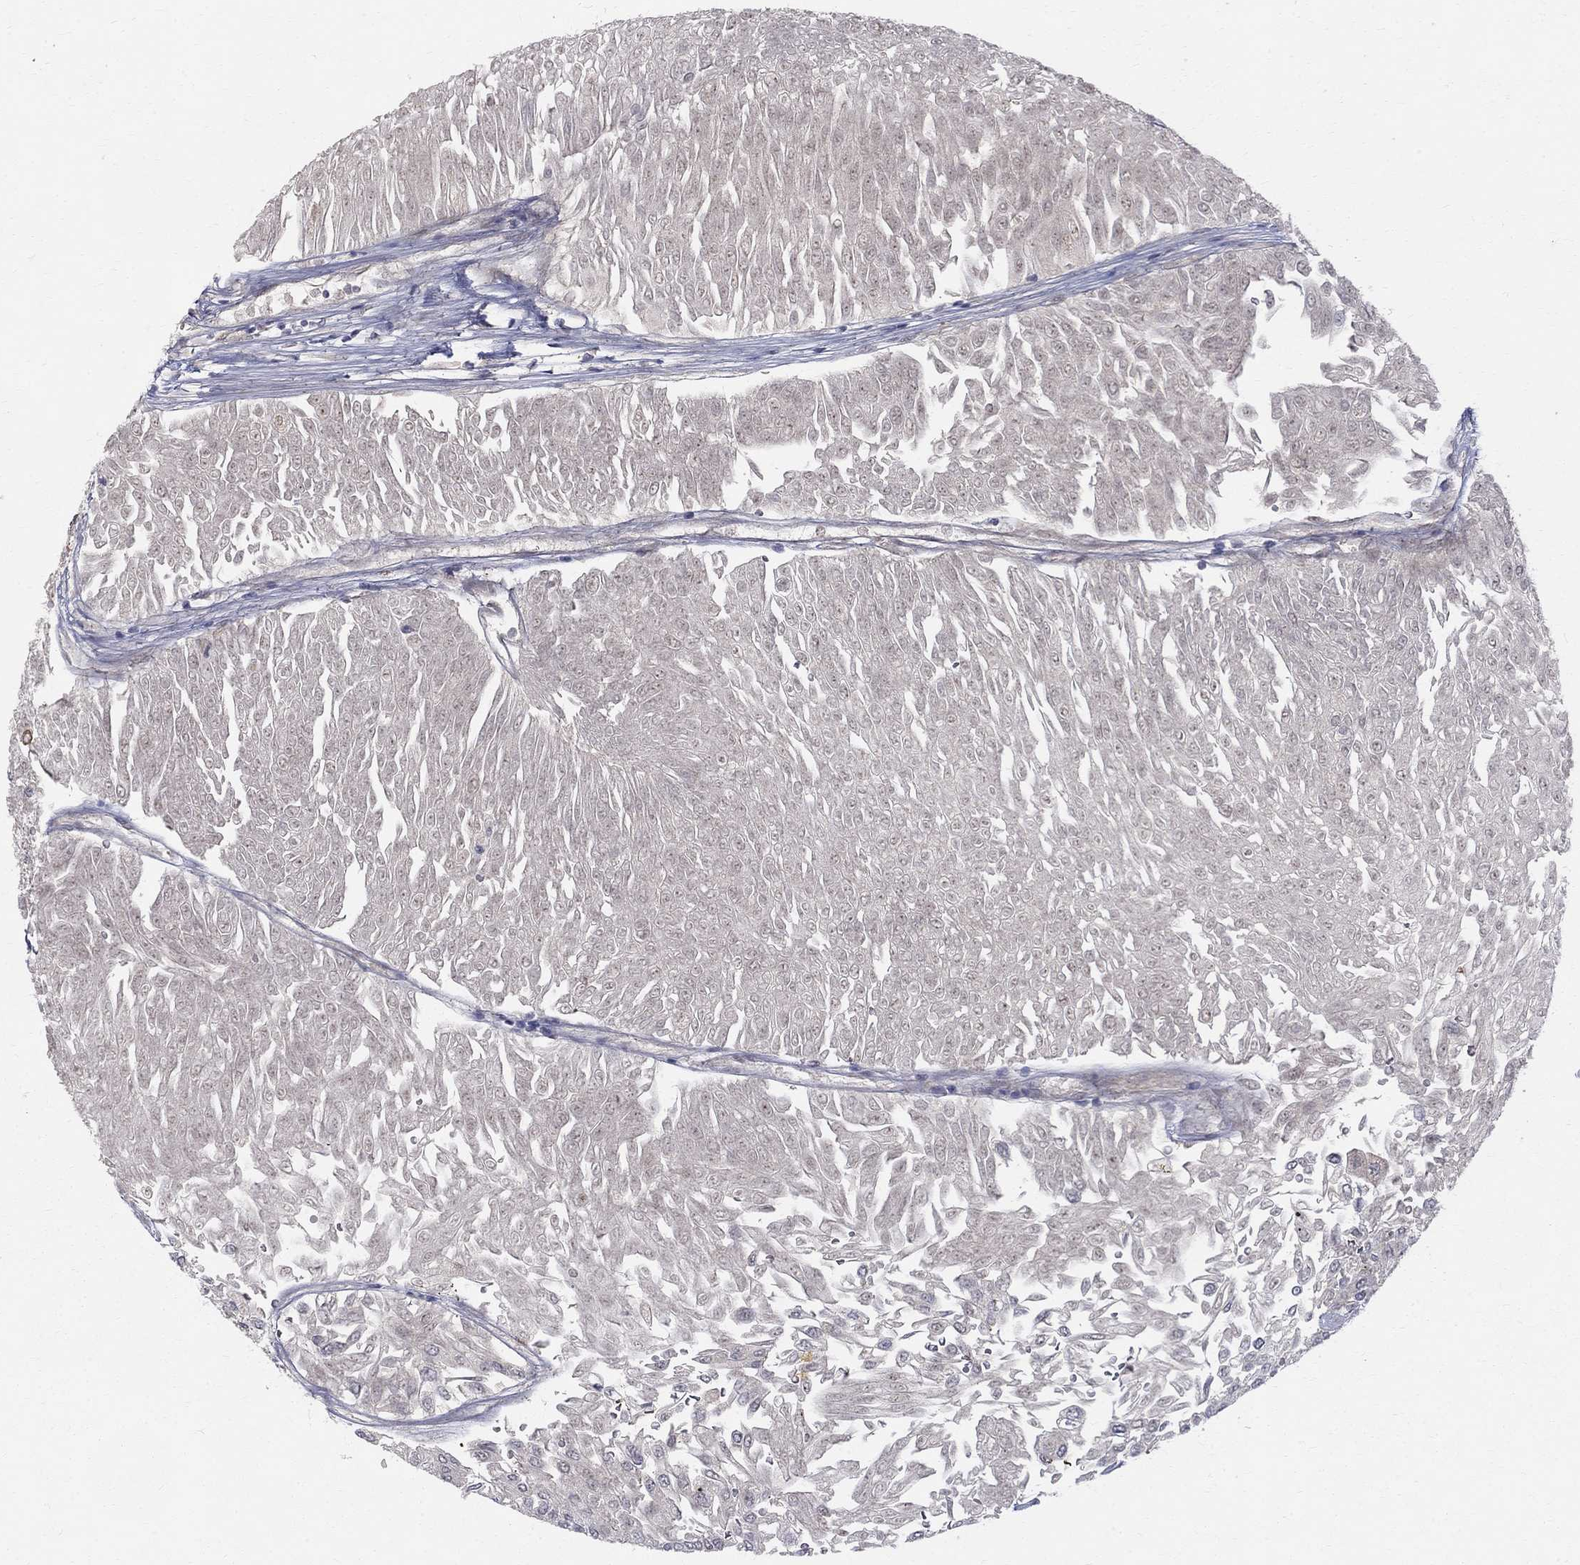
{"staining": {"intensity": "negative", "quantity": "none", "location": "none"}, "tissue": "urothelial cancer", "cell_type": "Tumor cells", "image_type": "cancer", "snomed": [{"axis": "morphology", "description": "Urothelial carcinoma, Low grade"}, {"axis": "topography", "description": "Urinary bladder"}], "caption": "The image demonstrates no staining of tumor cells in urothelial cancer. The staining is performed using DAB brown chromogen with nuclei counter-stained in using hematoxylin.", "gene": "WDR19", "patient": {"sex": "male", "age": 67}}